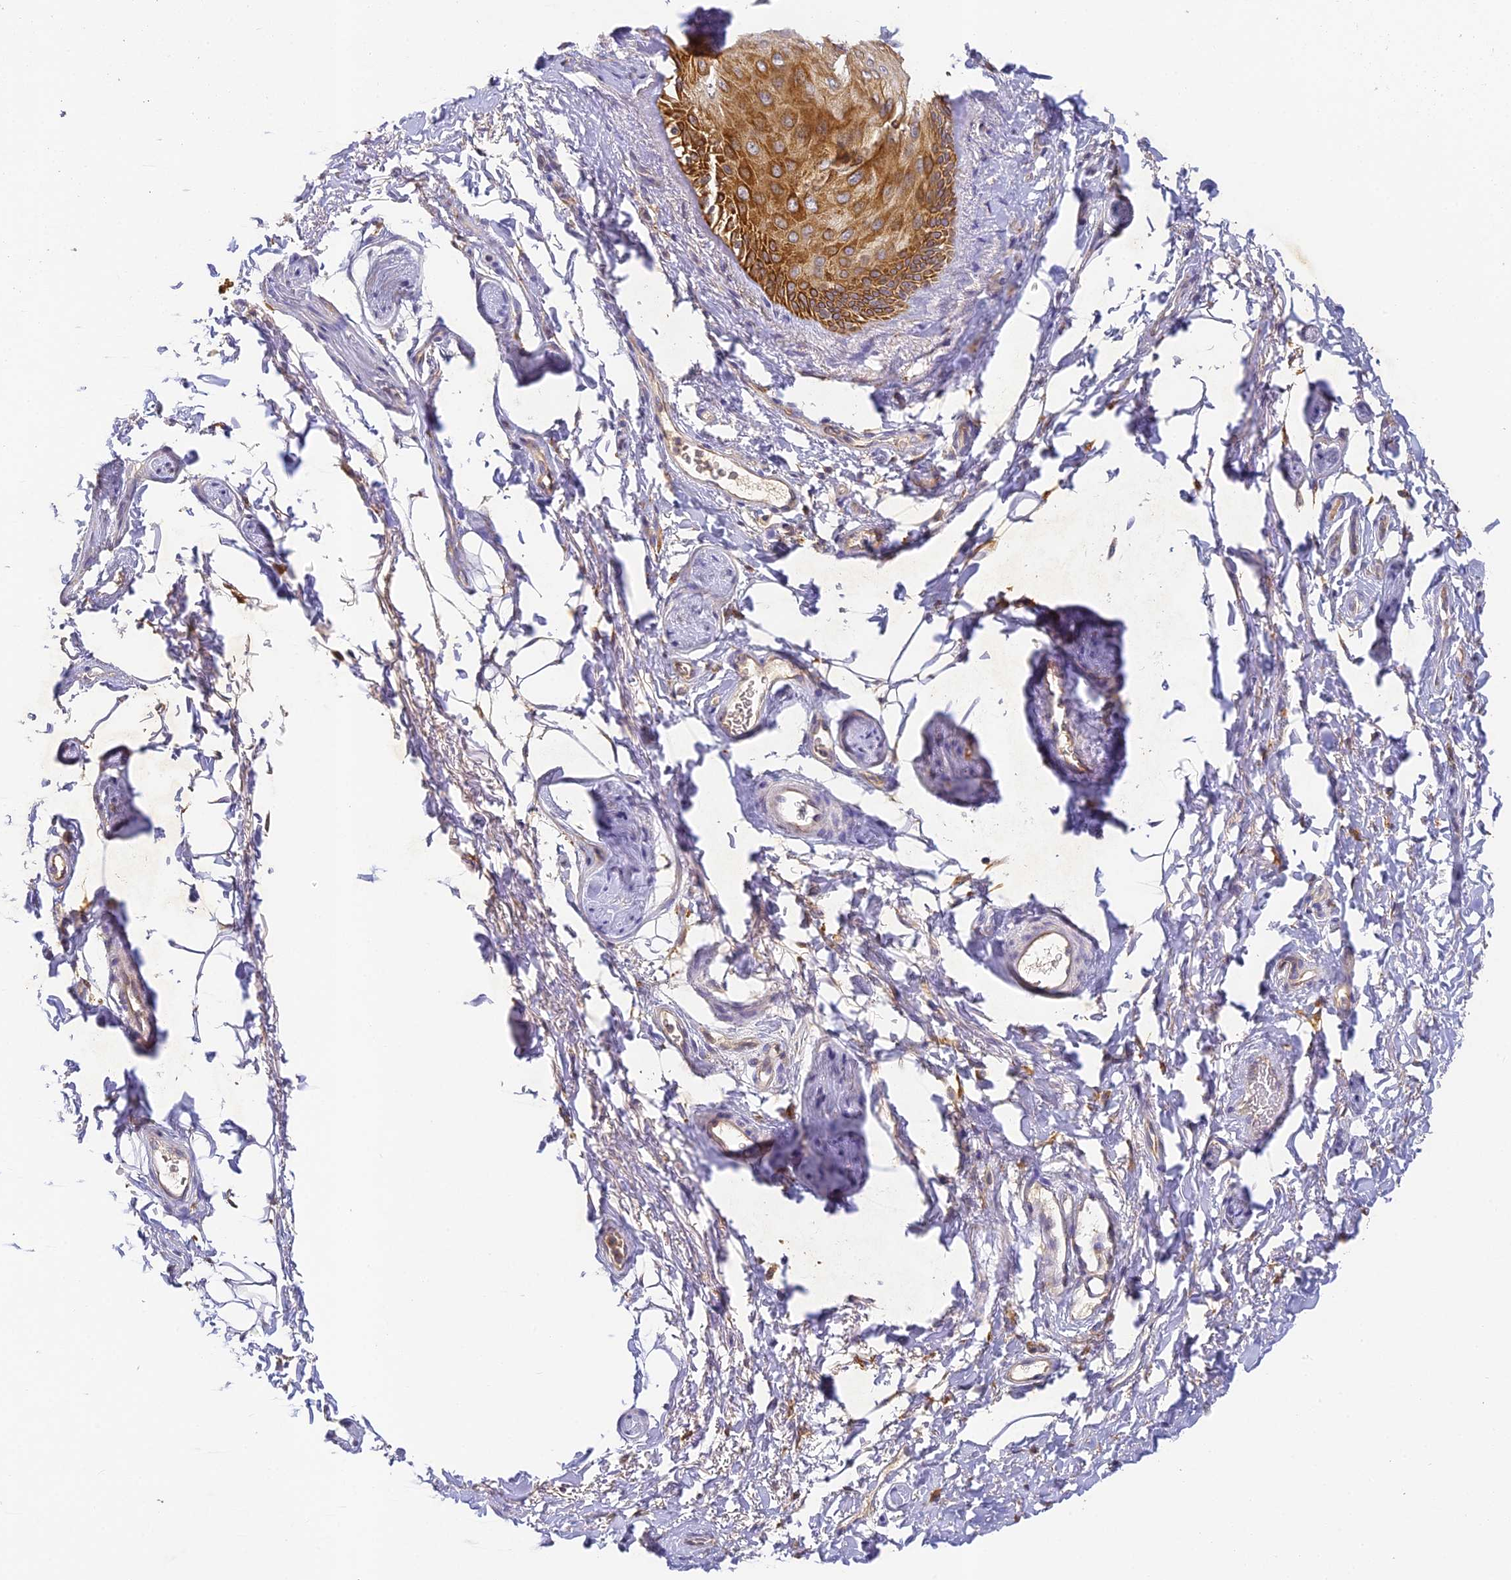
{"staining": {"intensity": "strong", "quantity": "25%-75%", "location": "cytoplasmic/membranous"}, "tissue": "skin", "cell_type": "Epidermal cells", "image_type": "normal", "snomed": [{"axis": "morphology", "description": "Normal tissue, NOS"}, {"axis": "topography", "description": "Anal"}], "caption": "Brown immunohistochemical staining in benign skin shows strong cytoplasmic/membranous staining in about 25%-75% of epidermal cells. The staining was performed using DAB, with brown indicating positive protein expression. Nuclei are stained blue with hematoxylin.", "gene": "YAE1", "patient": {"sex": "male", "age": 44}}